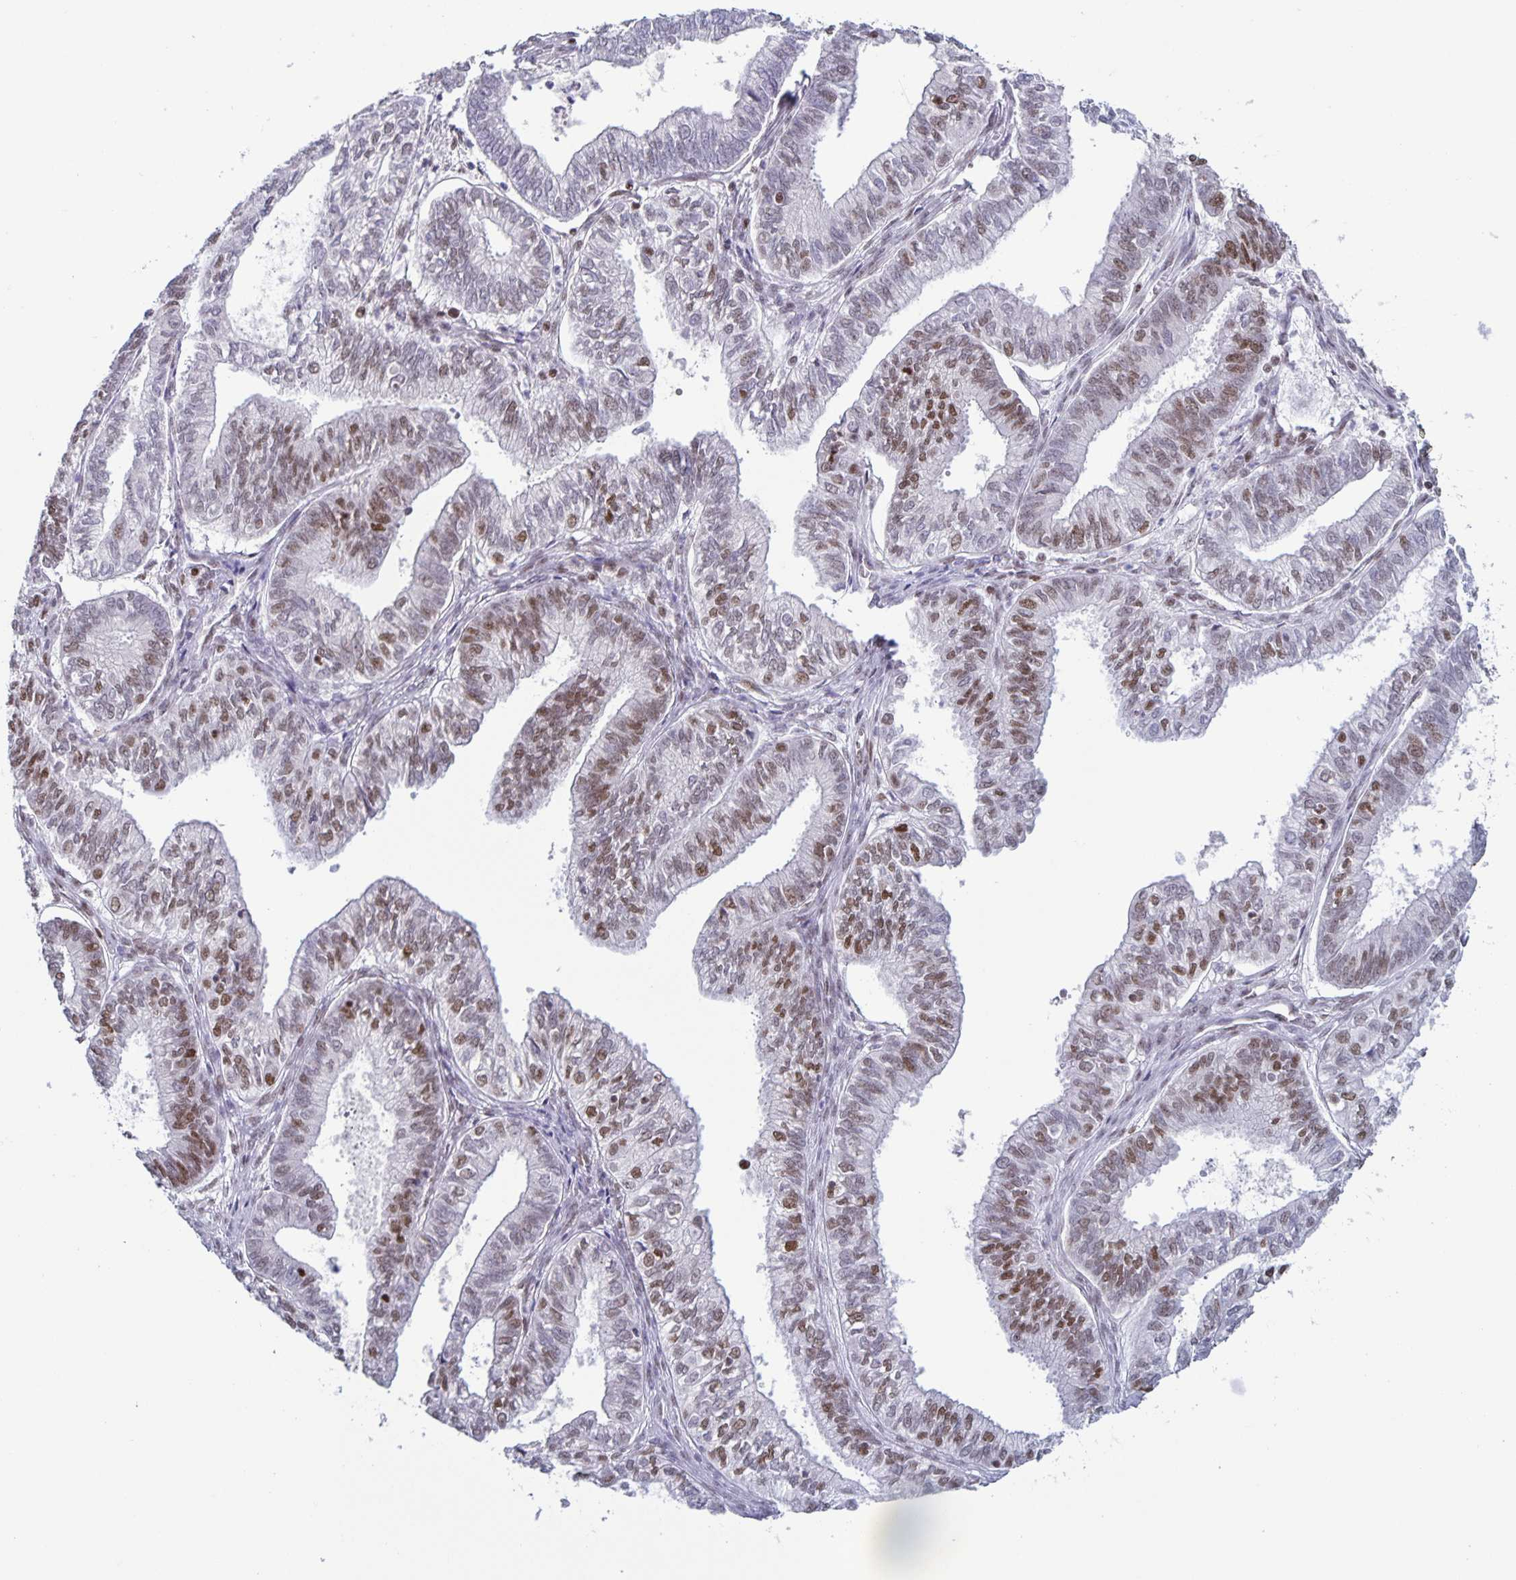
{"staining": {"intensity": "moderate", "quantity": "25%-75%", "location": "nuclear"}, "tissue": "ovarian cancer", "cell_type": "Tumor cells", "image_type": "cancer", "snomed": [{"axis": "morphology", "description": "Carcinoma, endometroid"}, {"axis": "topography", "description": "Ovary"}], "caption": "Immunohistochemical staining of human ovarian endometroid carcinoma reveals medium levels of moderate nuclear protein positivity in approximately 25%-75% of tumor cells. (Brightfield microscopy of DAB IHC at high magnification).", "gene": "JUND", "patient": {"sex": "female", "age": 64}}